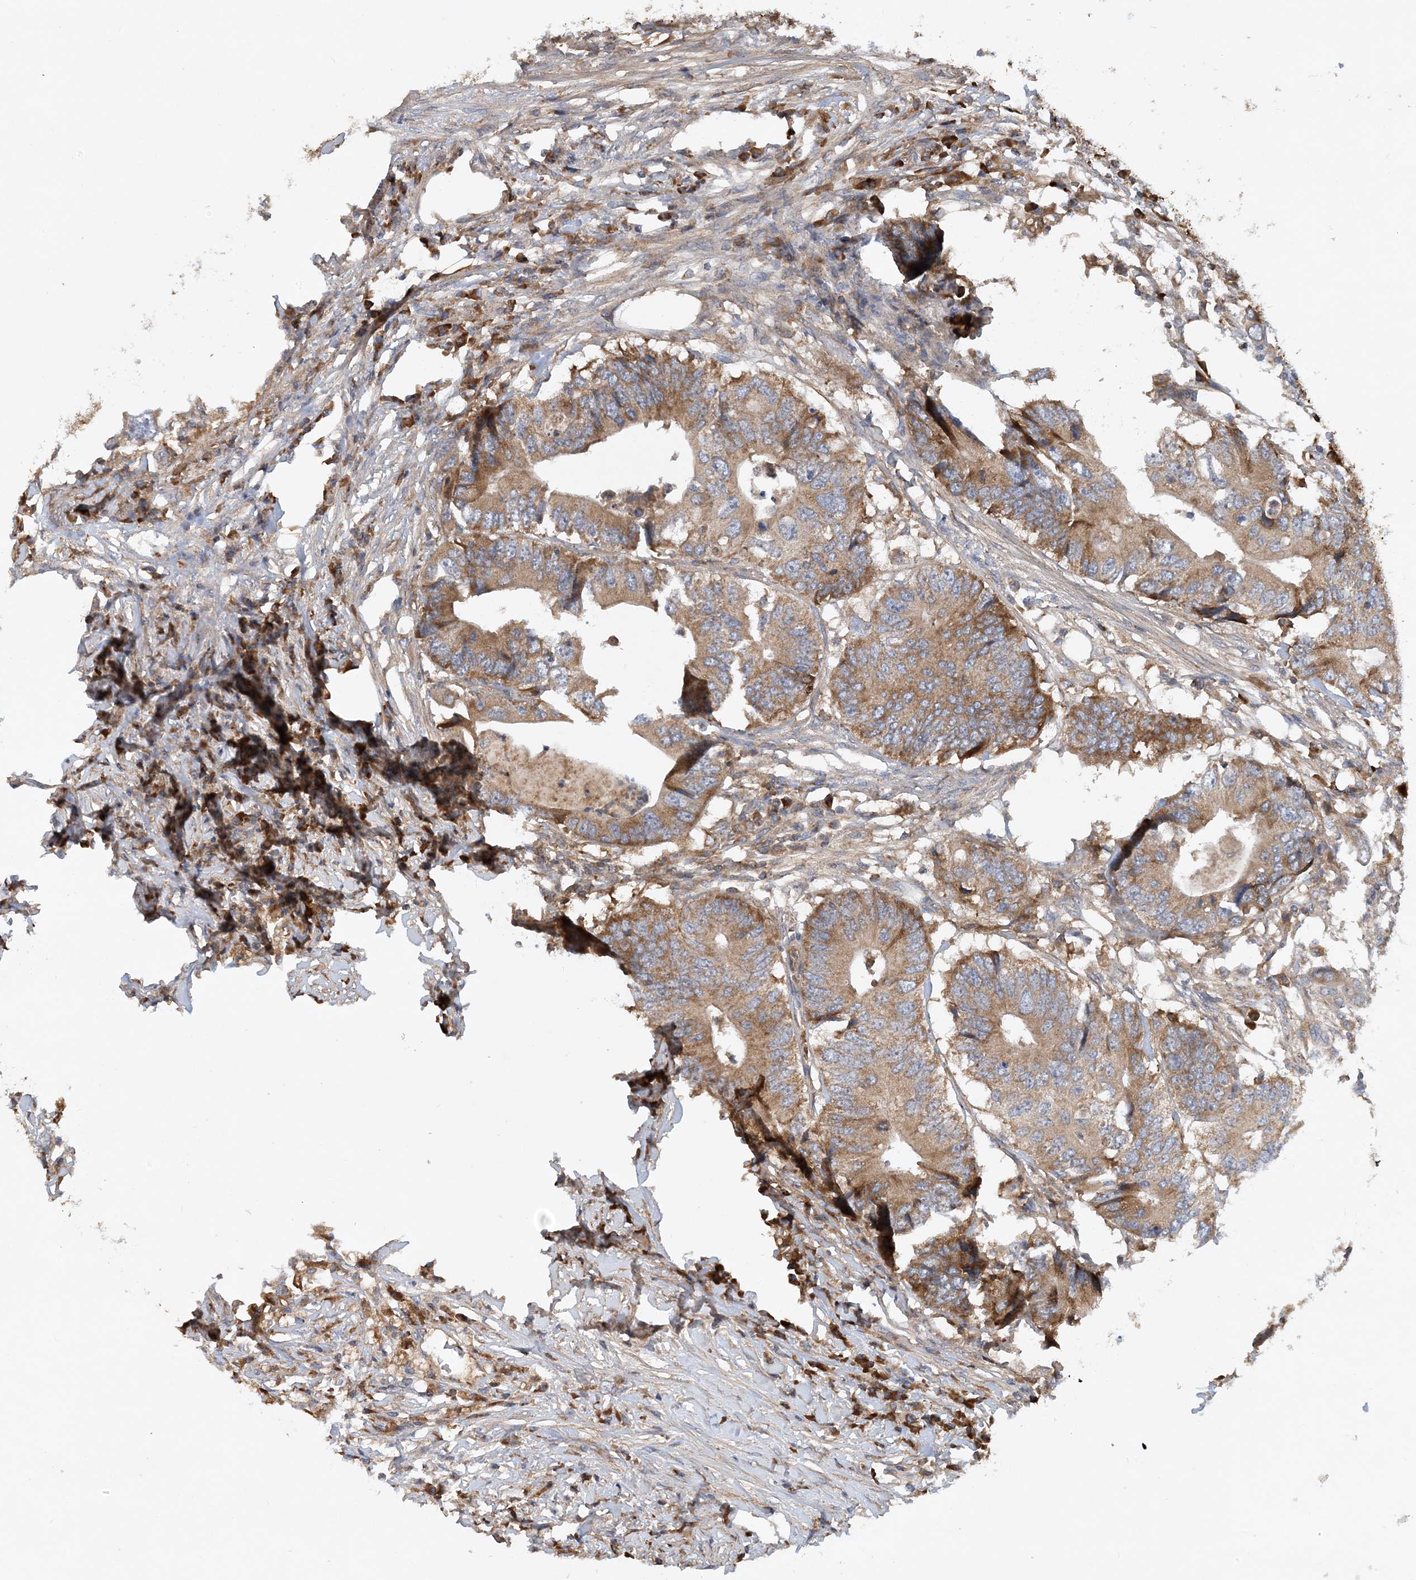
{"staining": {"intensity": "moderate", "quantity": ">75%", "location": "cytoplasmic/membranous"}, "tissue": "colorectal cancer", "cell_type": "Tumor cells", "image_type": "cancer", "snomed": [{"axis": "morphology", "description": "Adenocarcinoma, NOS"}, {"axis": "topography", "description": "Colon"}], "caption": "Immunohistochemistry (IHC) (DAB (3,3'-diaminobenzidine)) staining of human colorectal adenocarcinoma demonstrates moderate cytoplasmic/membranous protein expression in about >75% of tumor cells.", "gene": "STK19", "patient": {"sex": "male", "age": 71}}